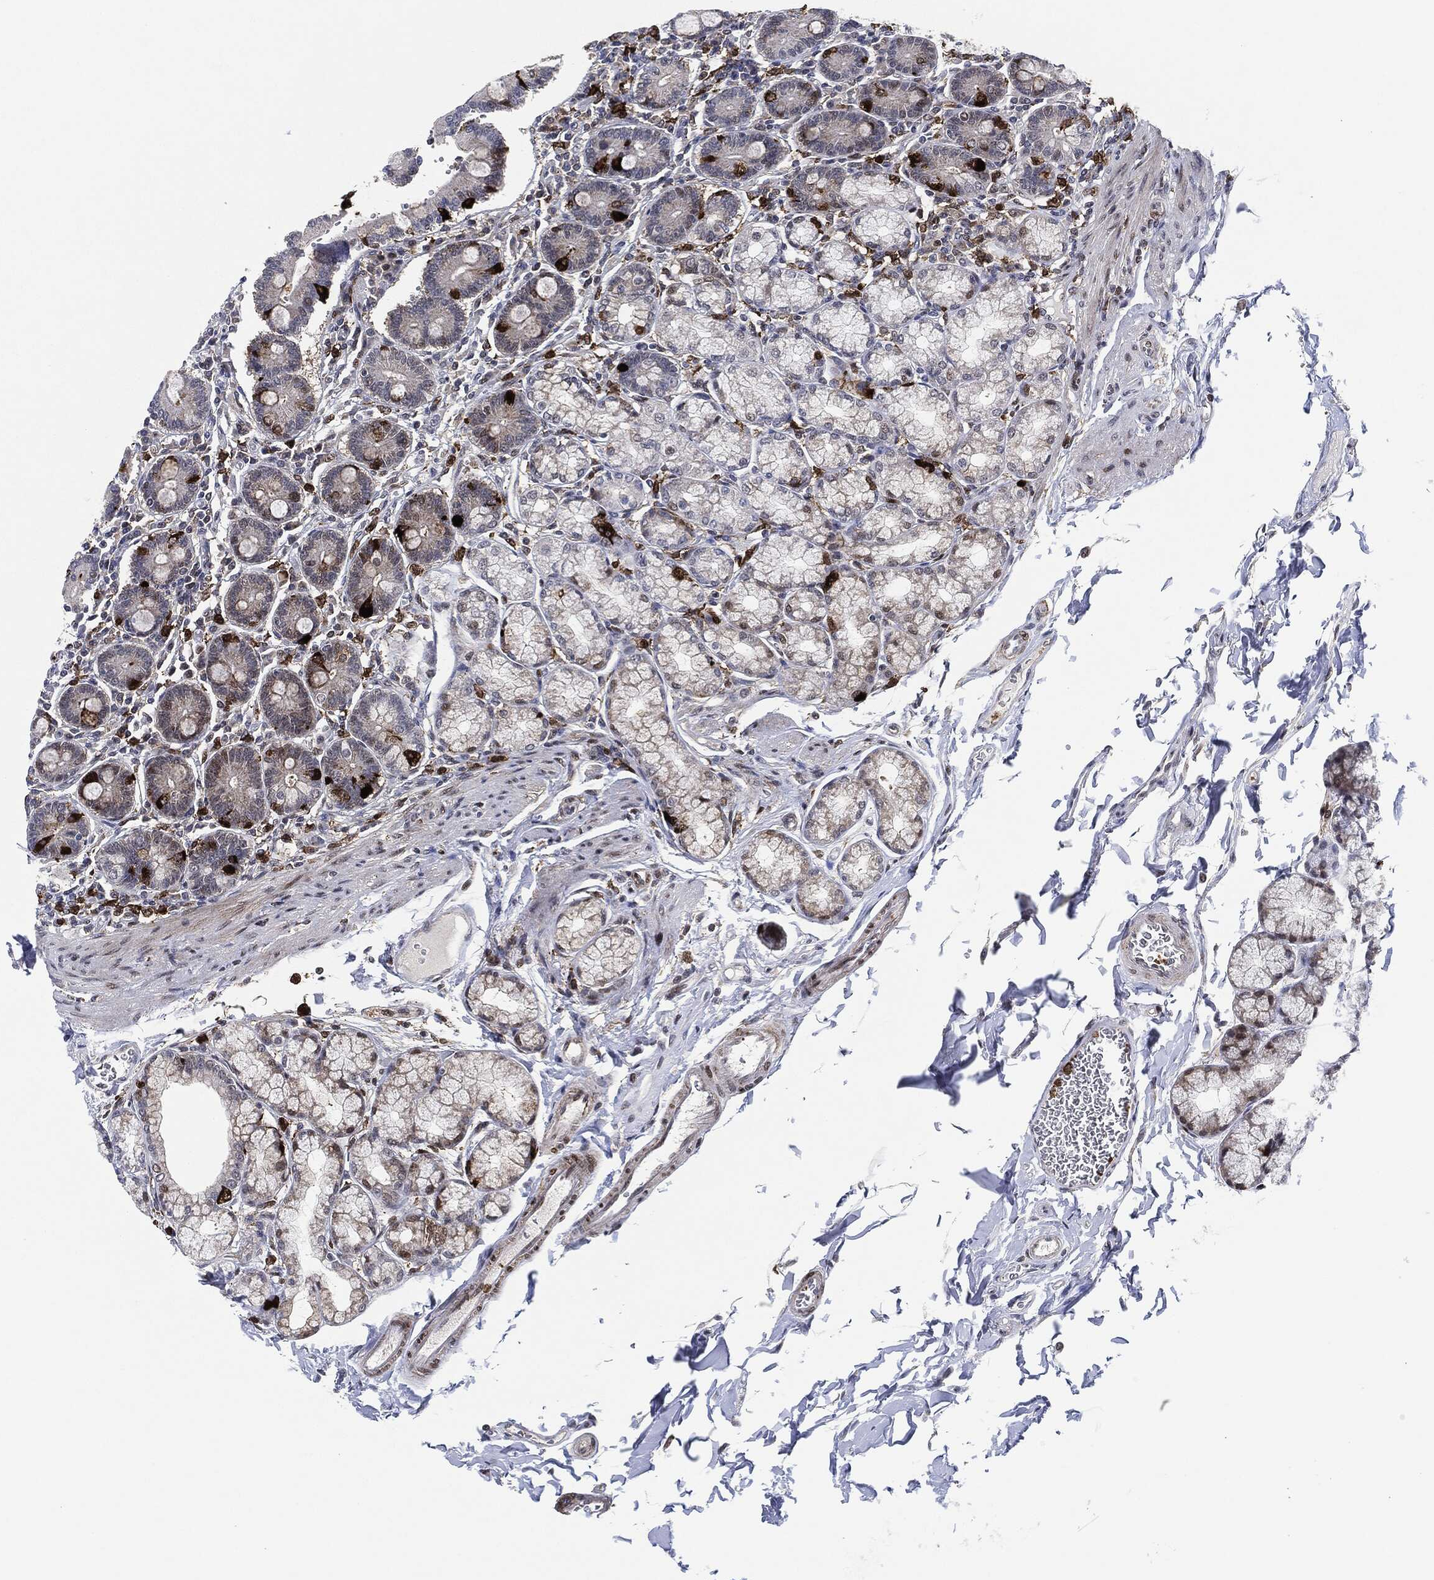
{"staining": {"intensity": "strong", "quantity": "<25%", "location": "cytoplasmic/membranous"}, "tissue": "duodenum", "cell_type": "Glandular cells", "image_type": "normal", "snomed": [{"axis": "morphology", "description": "Normal tissue, NOS"}, {"axis": "topography", "description": "Duodenum"}], "caption": "A brown stain shows strong cytoplasmic/membranous positivity of a protein in glandular cells of unremarkable duodenum.", "gene": "NANOS3", "patient": {"sex": "female", "age": 62}}